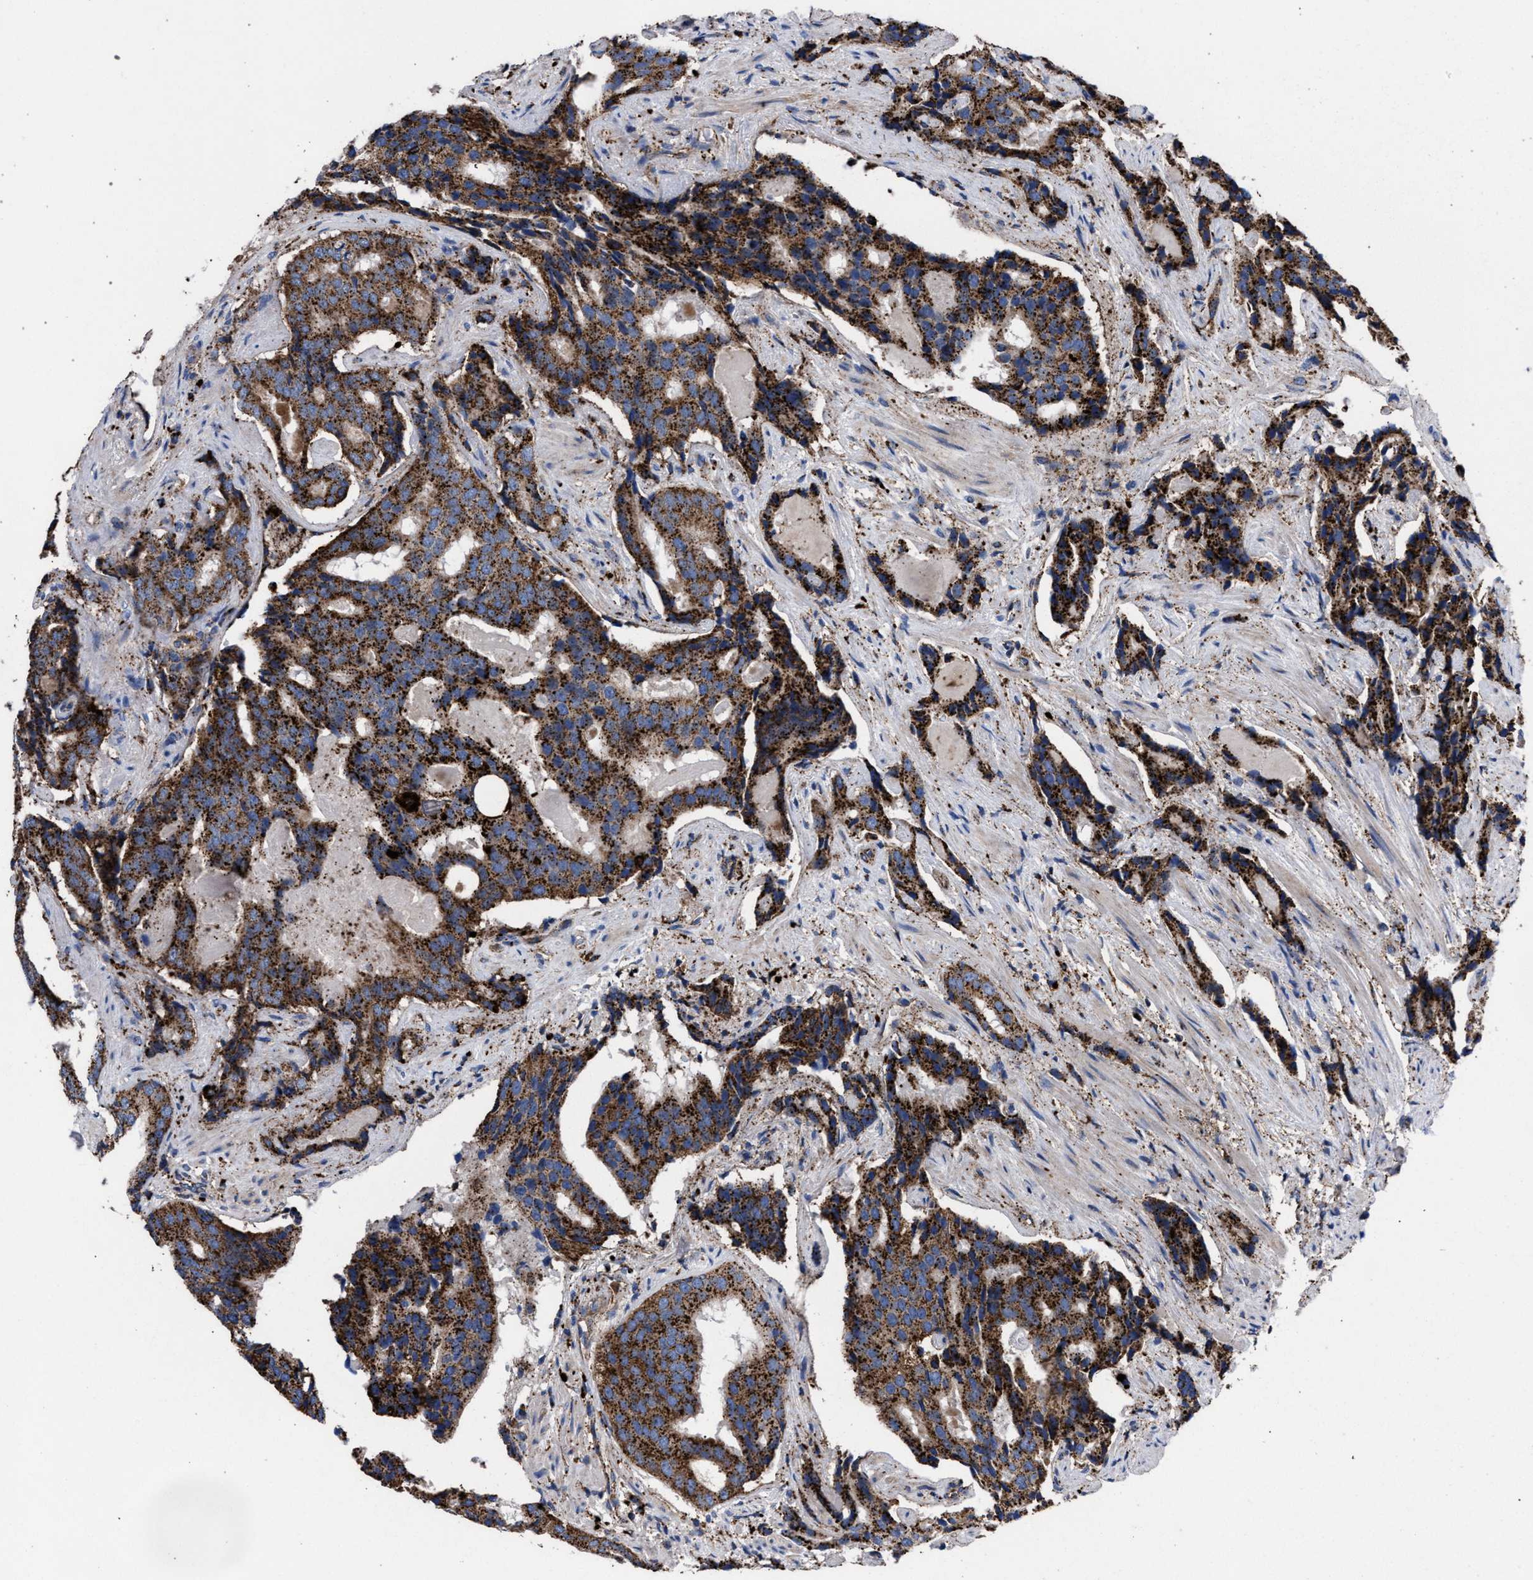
{"staining": {"intensity": "strong", "quantity": ">75%", "location": "cytoplasmic/membranous"}, "tissue": "prostate cancer", "cell_type": "Tumor cells", "image_type": "cancer", "snomed": [{"axis": "morphology", "description": "Adenocarcinoma, High grade"}, {"axis": "topography", "description": "Prostate"}], "caption": "Tumor cells demonstrate high levels of strong cytoplasmic/membranous positivity in about >75% of cells in prostate cancer (adenocarcinoma (high-grade)).", "gene": "PPT1", "patient": {"sex": "male", "age": 58}}